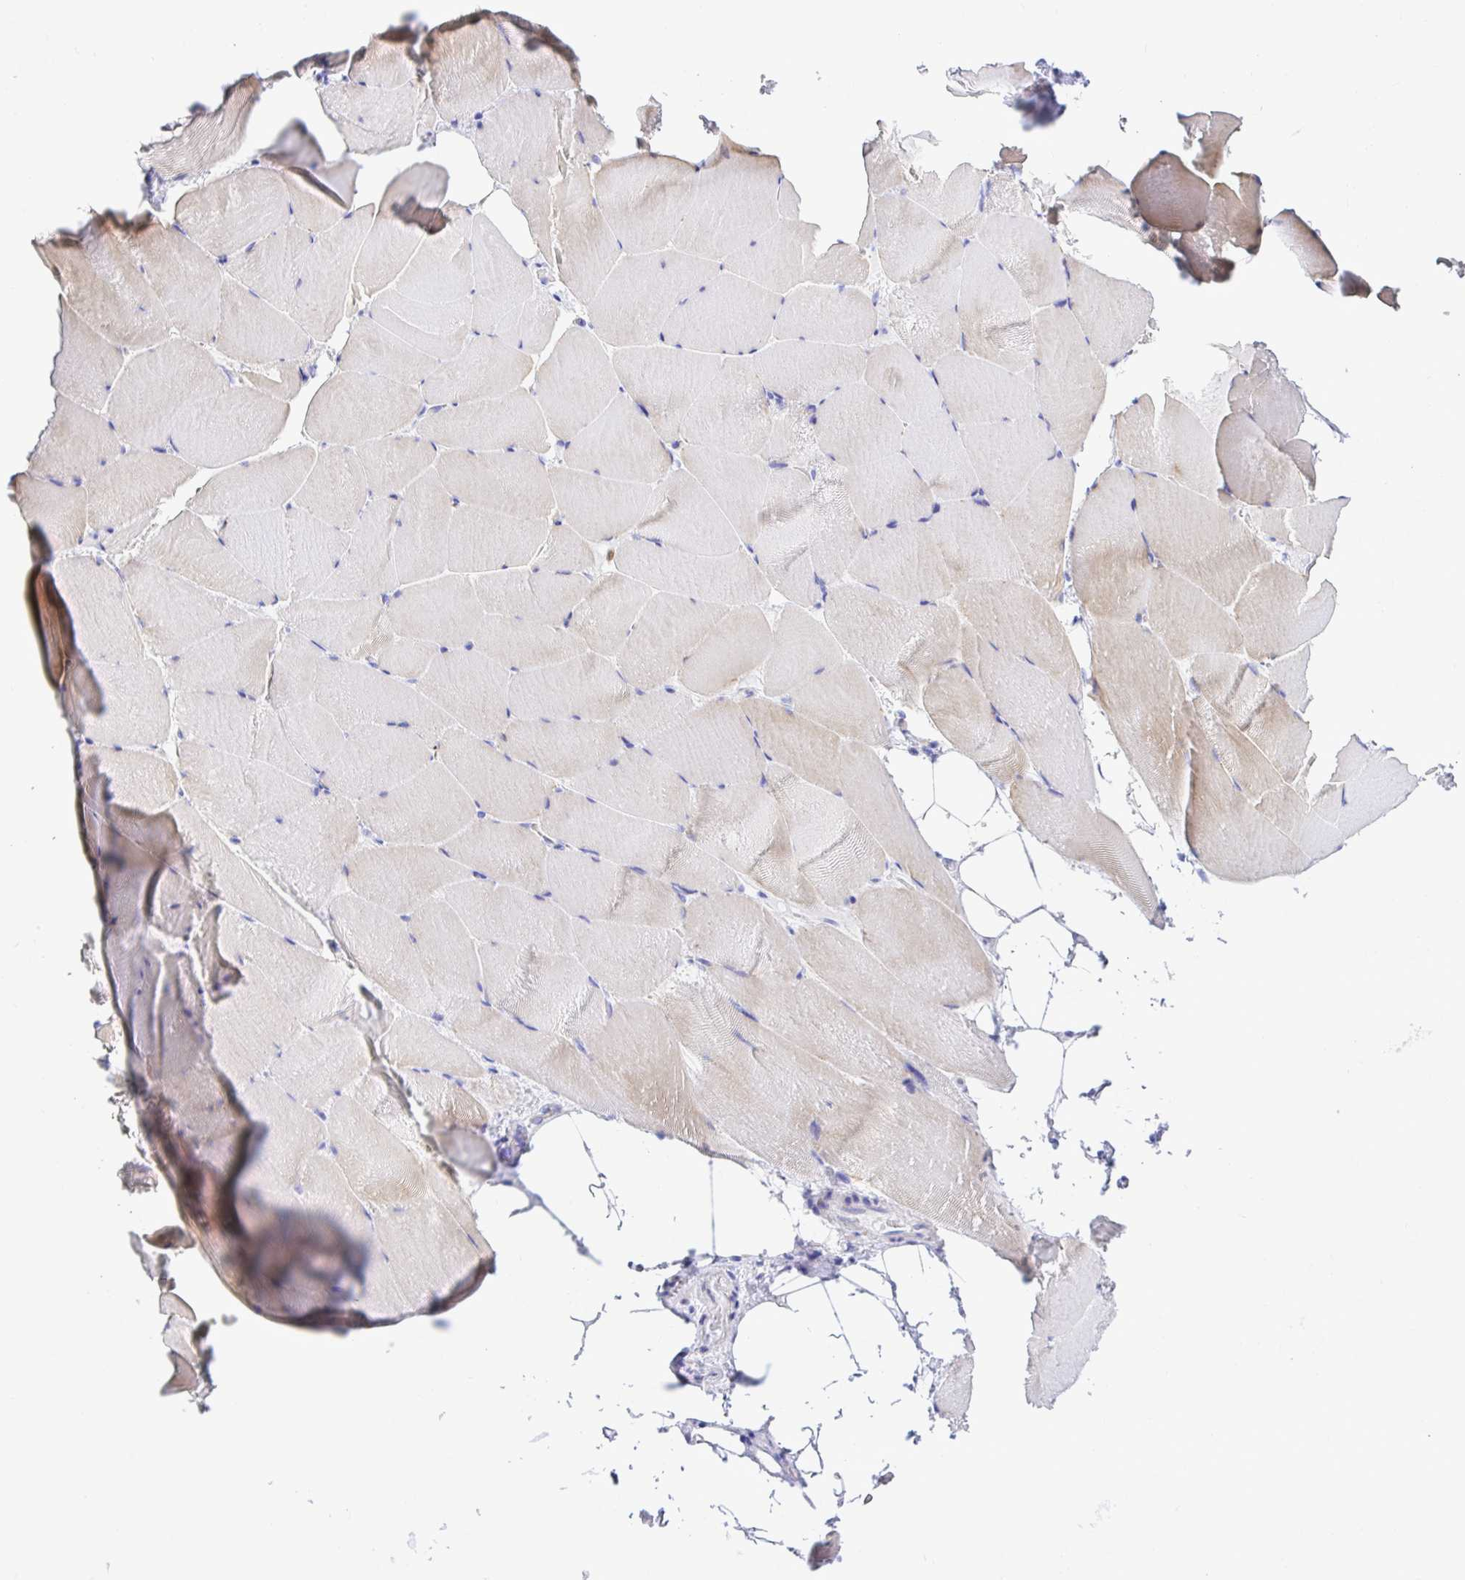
{"staining": {"intensity": "weak", "quantity": "25%-75%", "location": "cytoplasmic/membranous"}, "tissue": "skeletal muscle", "cell_type": "Myocytes", "image_type": "normal", "snomed": [{"axis": "morphology", "description": "Normal tissue, NOS"}, {"axis": "topography", "description": "Skeletal muscle"}], "caption": "Weak cytoplasmic/membranous expression is identified in about 25%-75% of myocytes in benign skeletal muscle.", "gene": "BACE2", "patient": {"sex": "female", "age": 64}}